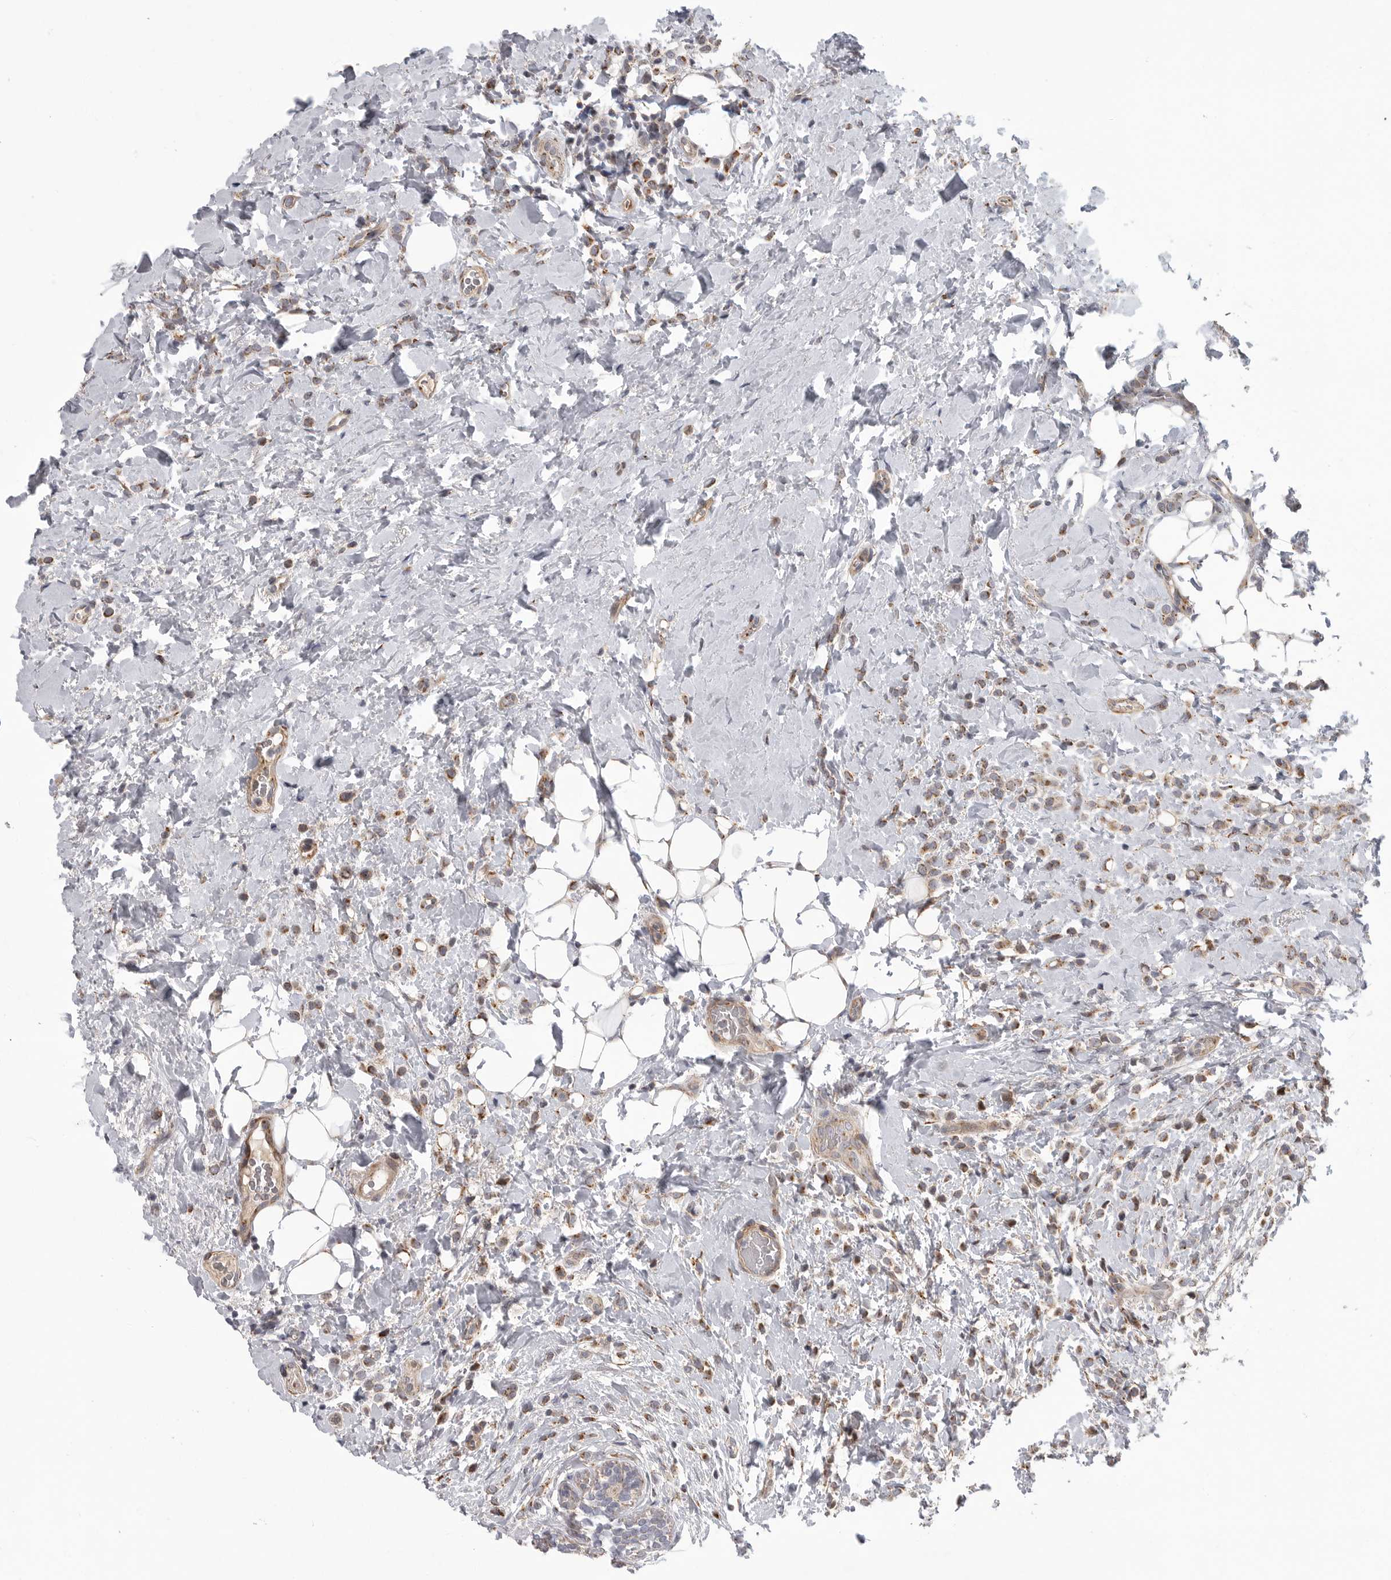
{"staining": {"intensity": "moderate", "quantity": ">75%", "location": "cytoplasmic/membranous"}, "tissue": "breast cancer", "cell_type": "Tumor cells", "image_type": "cancer", "snomed": [{"axis": "morphology", "description": "Normal tissue, NOS"}, {"axis": "morphology", "description": "Lobular carcinoma"}, {"axis": "topography", "description": "Breast"}], "caption": "High-power microscopy captured an immunohistochemistry (IHC) image of lobular carcinoma (breast), revealing moderate cytoplasmic/membranous staining in approximately >75% of tumor cells. Ihc stains the protein in brown and the nuclei are stained blue.", "gene": "TMPRSS11F", "patient": {"sex": "female", "age": 50}}